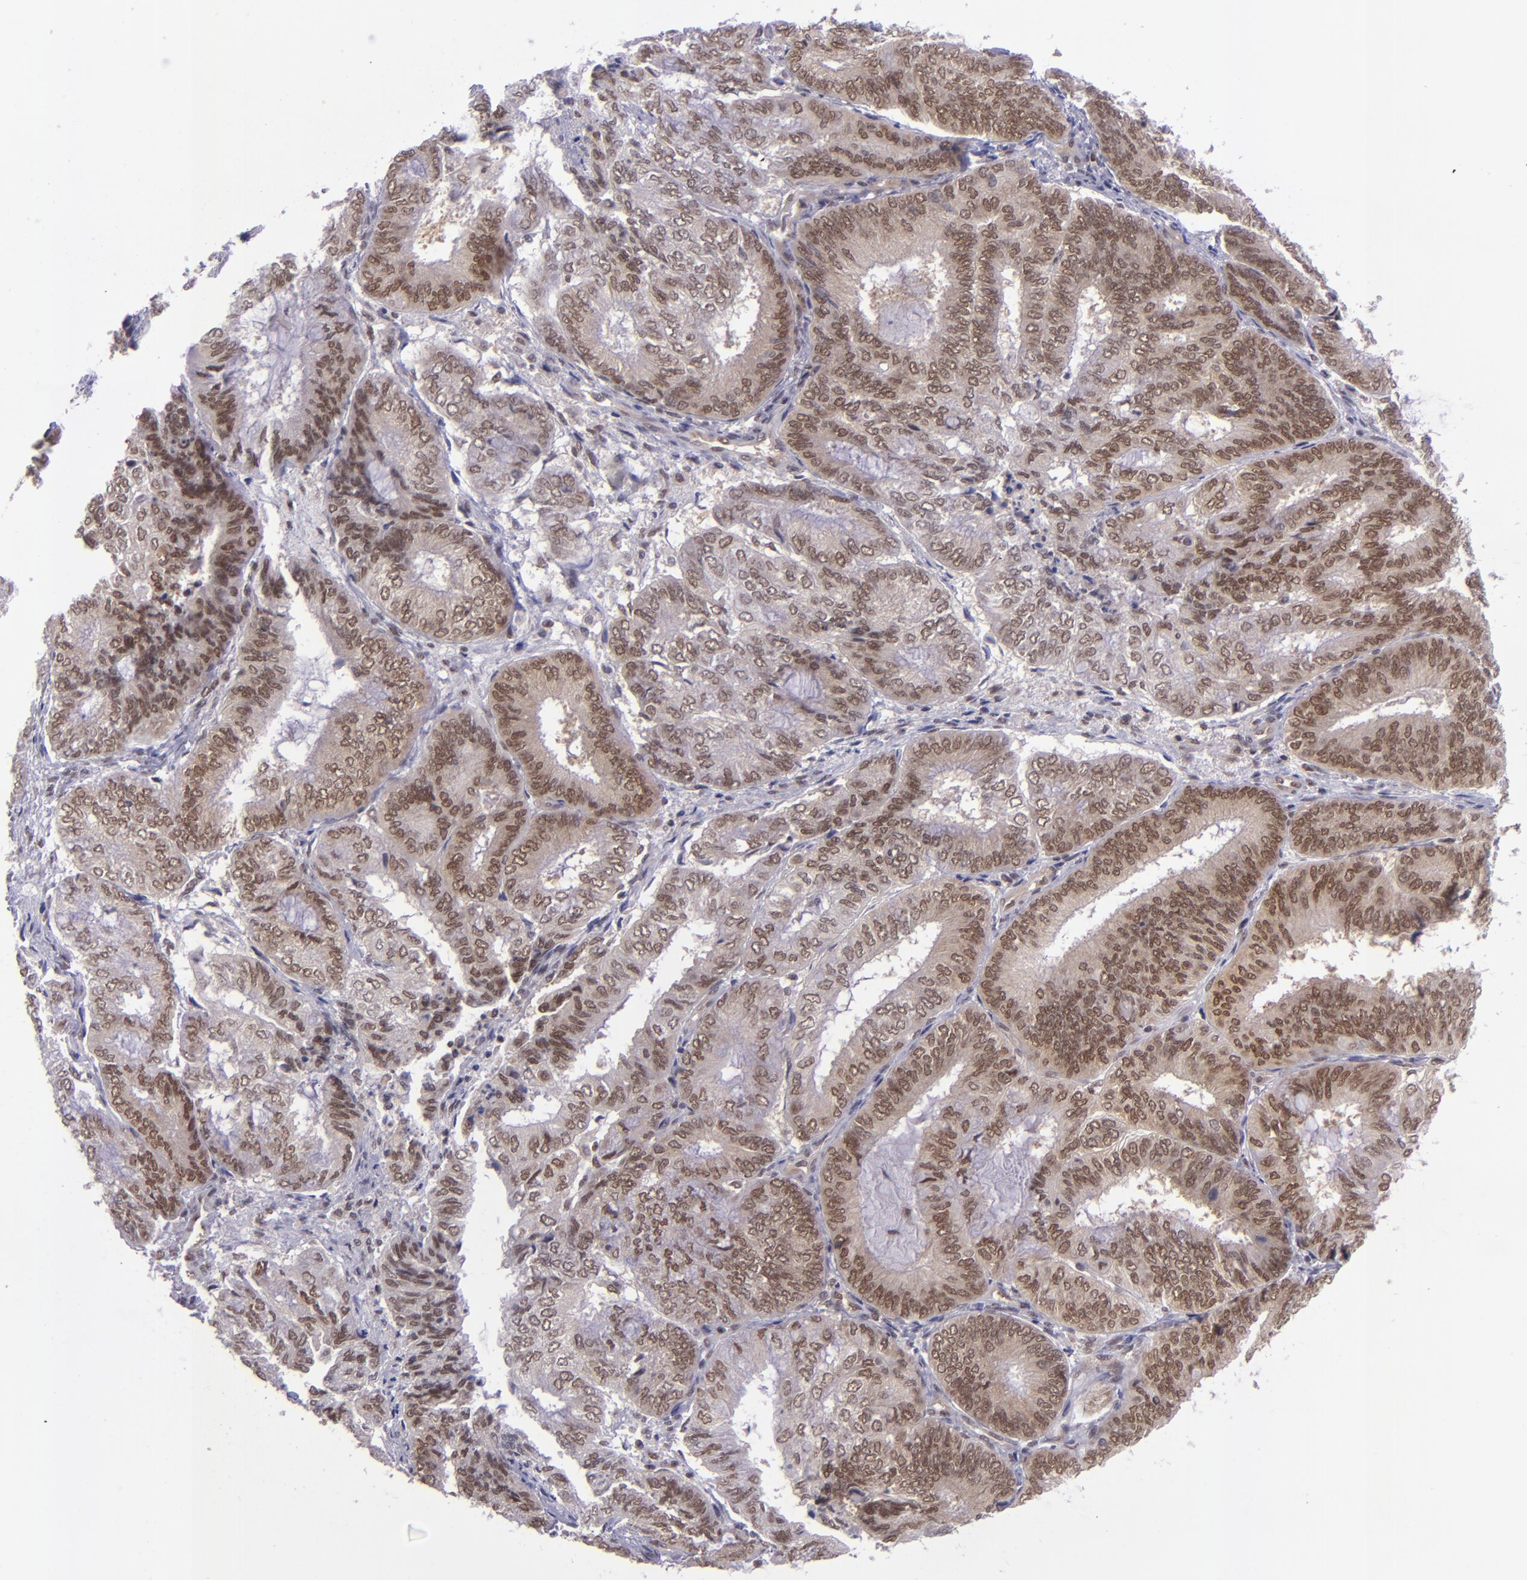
{"staining": {"intensity": "moderate", "quantity": ">75%", "location": "cytoplasmic/membranous,nuclear"}, "tissue": "endometrial cancer", "cell_type": "Tumor cells", "image_type": "cancer", "snomed": [{"axis": "morphology", "description": "Adenocarcinoma, NOS"}, {"axis": "topography", "description": "Endometrium"}], "caption": "Tumor cells reveal medium levels of moderate cytoplasmic/membranous and nuclear staining in about >75% of cells in adenocarcinoma (endometrial).", "gene": "BAG1", "patient": {"sex": "female", "age": 59}}